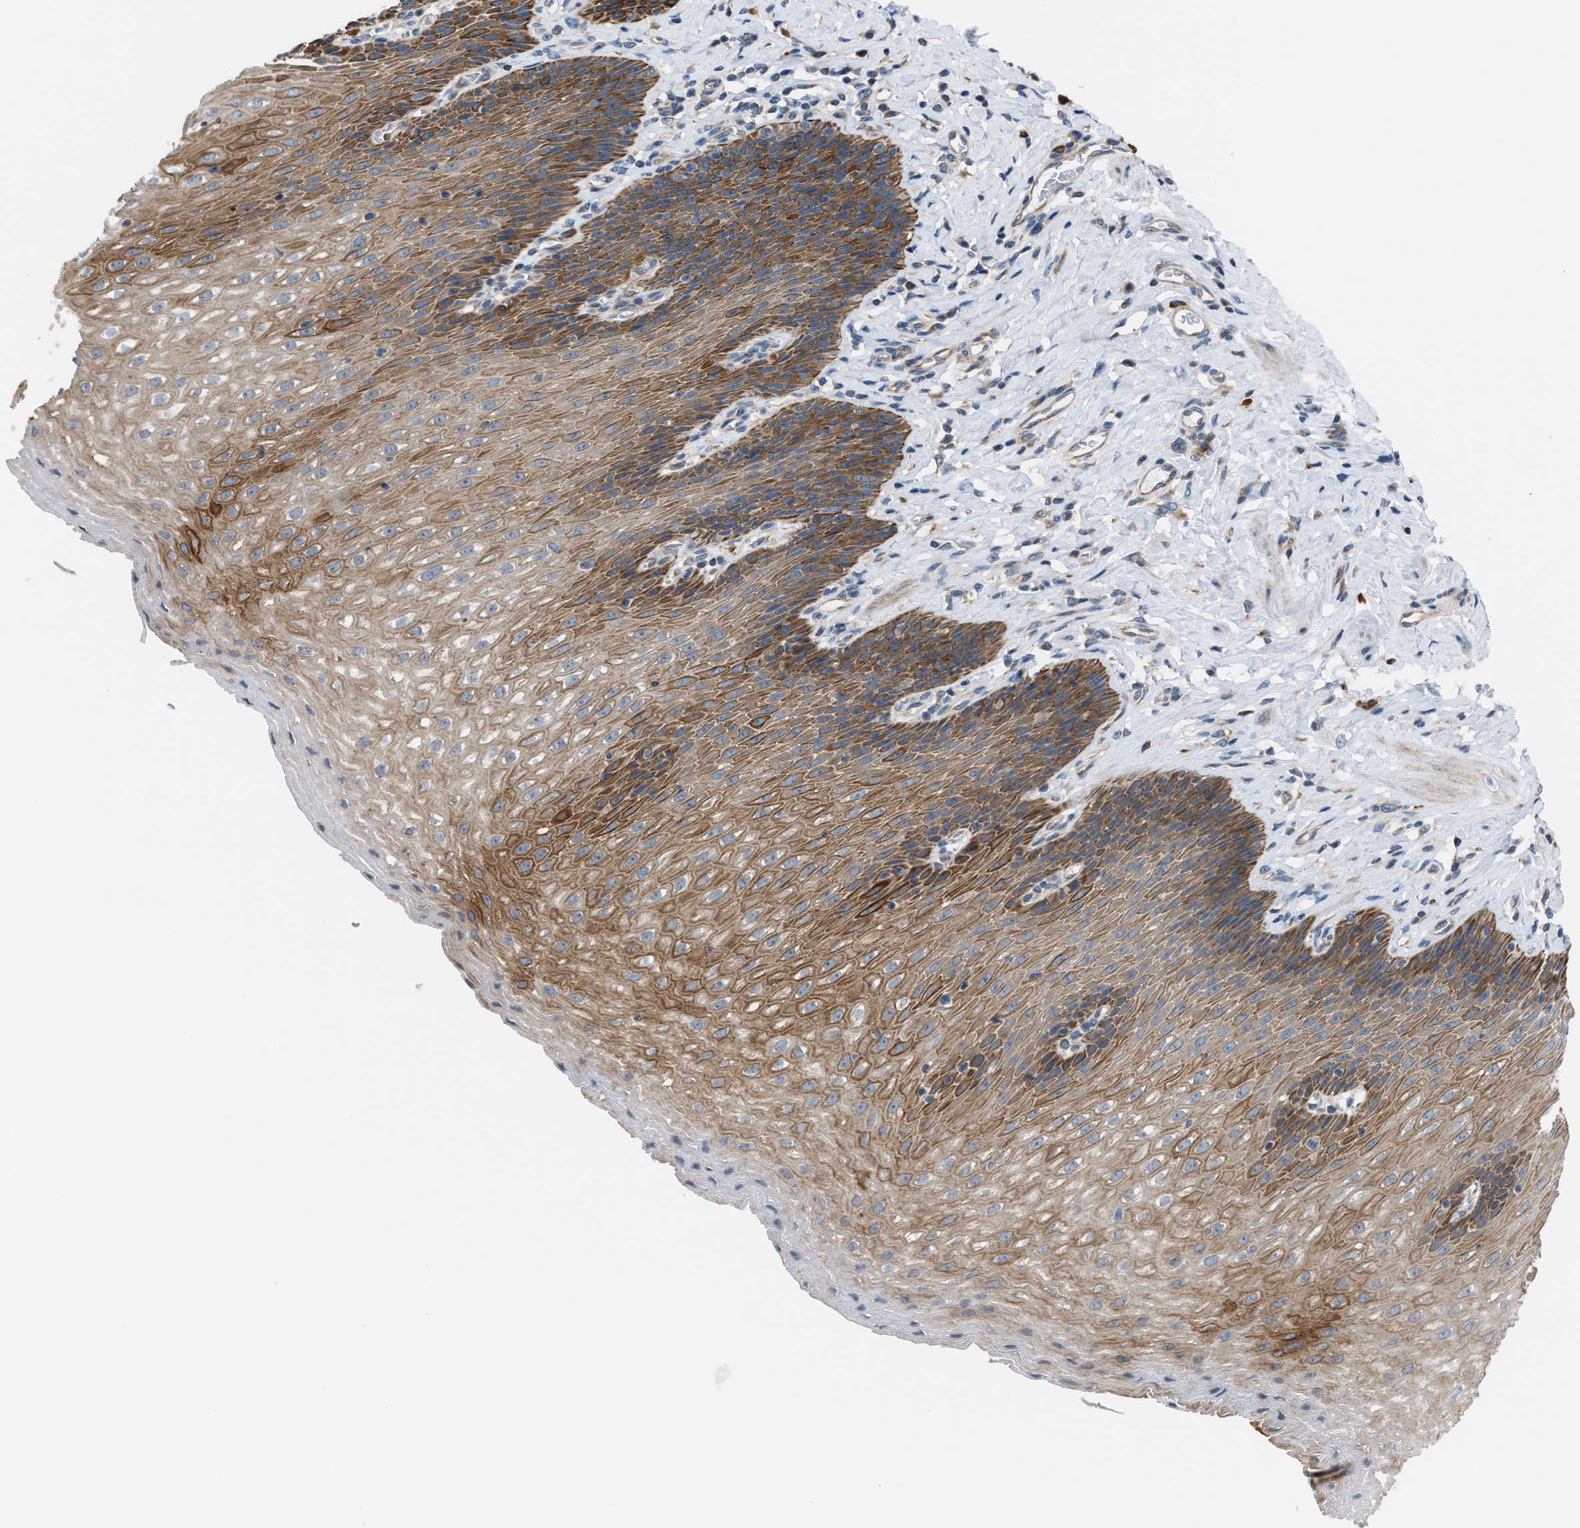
{"staining": {"intensity": "moderate", "quantity": ">75%", "location": "cytoplasmic/membranous"}, "tissue": "esophagus", "cell_type": "Squamous epithelial cells", "image_type": "normal", "snomed": [{"axis": "morphology", "description": "Normal tissue, NOS"}, {"axis": "topography", "description": "Esophagus"}], "caption": "A medium amount of moderate cytoplasmic/membranous staining is present in about >75% of squamous epithelial cells in unremarkable esophagus. (Stains: DAB (3,3'-diaminobenzidine) in brown, nuclei in blue, Microscopy: brightfield microscopy at high magnification).", "gene": "PDCL", "patient": {"sex": "female", "age": 61}}